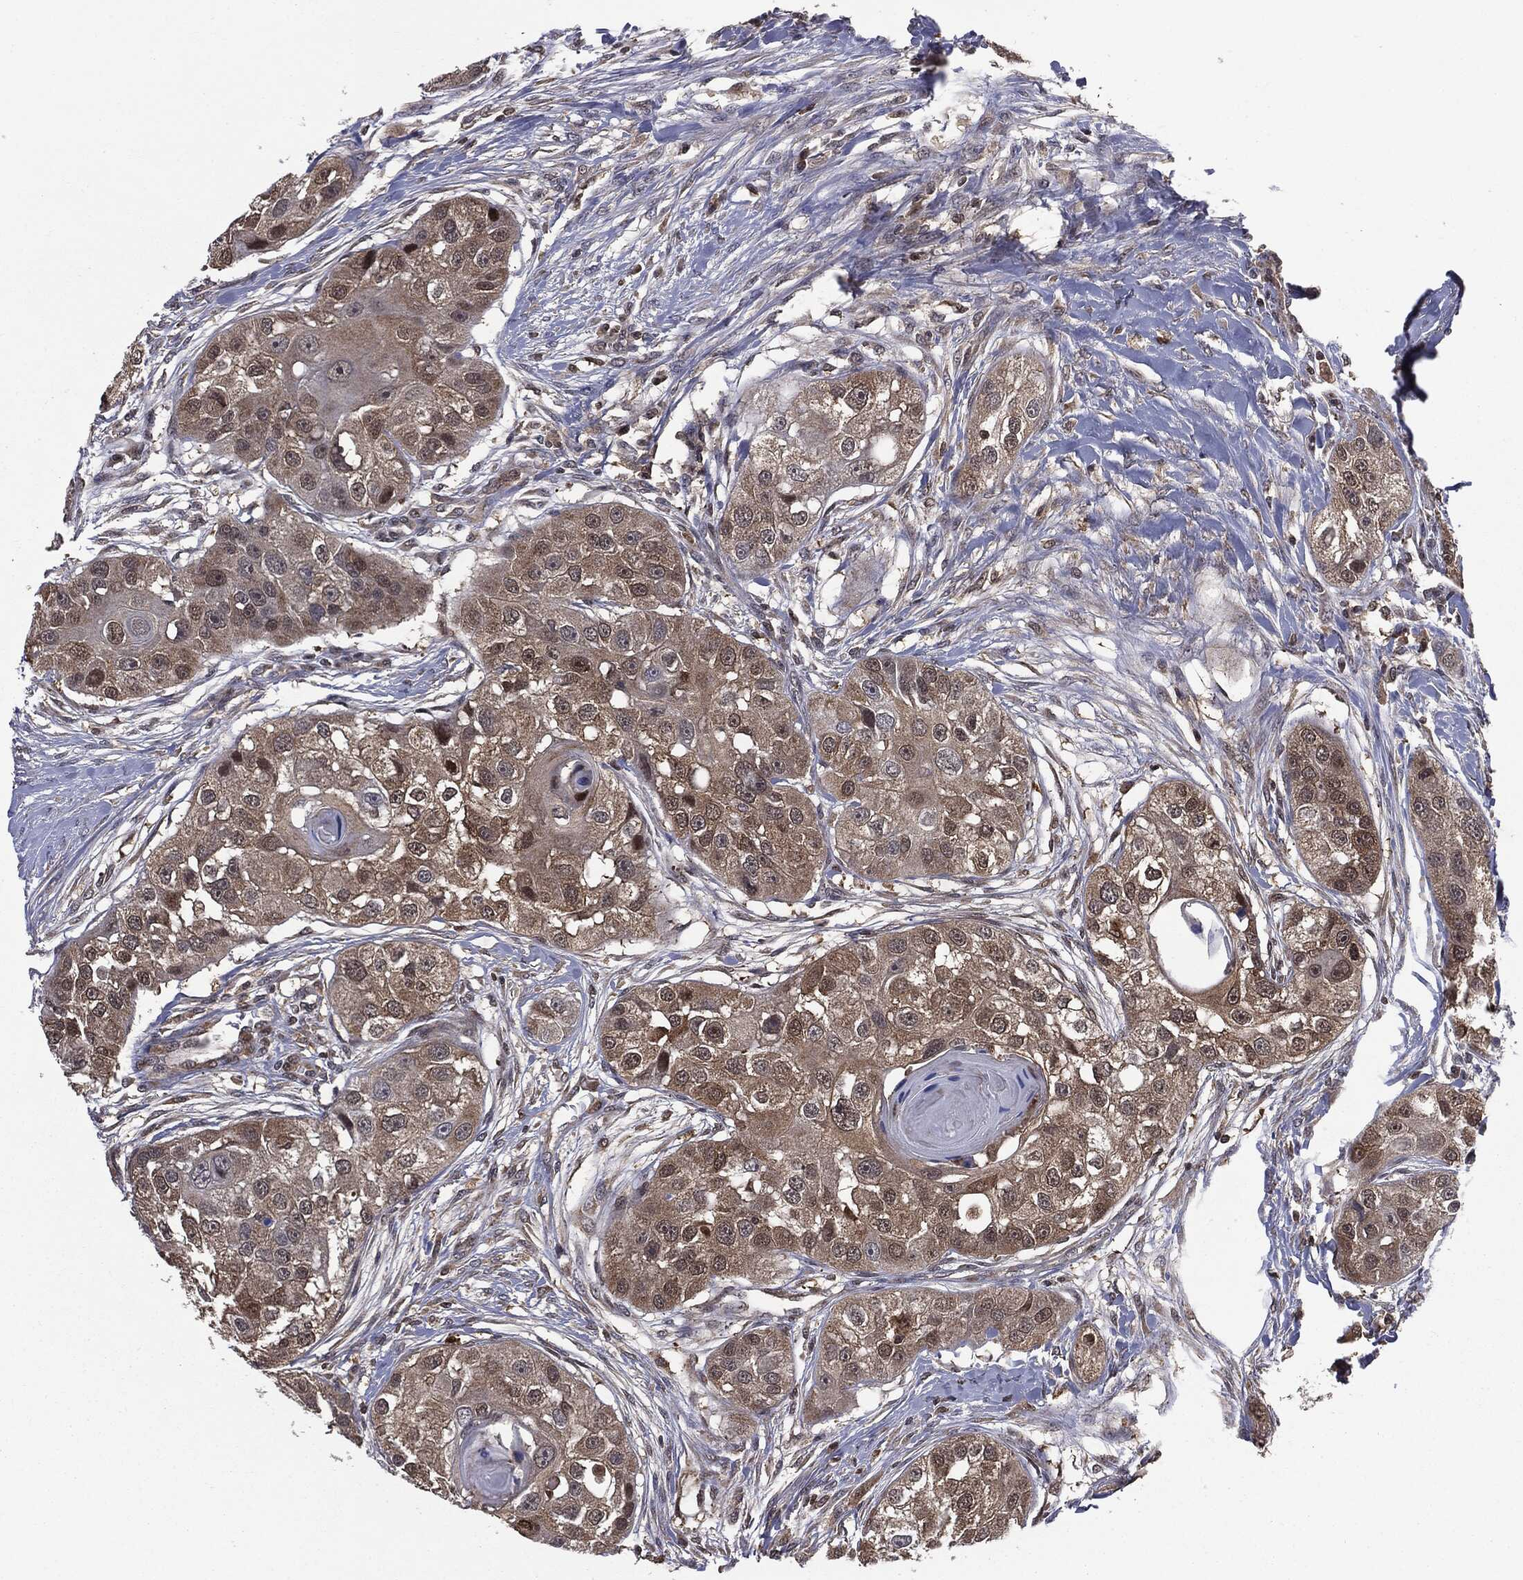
{"staining": {"intensity": "weak", "quantity": "25%-75%", "location": "cytoplasmic/membranous,nuclear"}, "tissue": "head and neck cancer", "cell_type": "Tumor cells", "image_type": "cancer", "snomed": [{"axis": "morphology", "description": "Normal tissue, NOS"}, {"axis": "morphology", "description": "Squamous cell carcinoma, NOS"}, {"axis": "topography", "description": "Skeletal muscle"}, {"axis": "topography", "description": "Head-Neck"}], "caption": "Squamous cell carcinoma (head and neck) tissue demonstrates weak cytoplasmic/membranous and nuclear staining in about 25%-75% of tumor cells (DAB (3,3'-diaminobenzidine) IHC with brightfield microscopy, high magnification).", "gene": "GPI", "patient": {"sex": "male", "age": 51}}